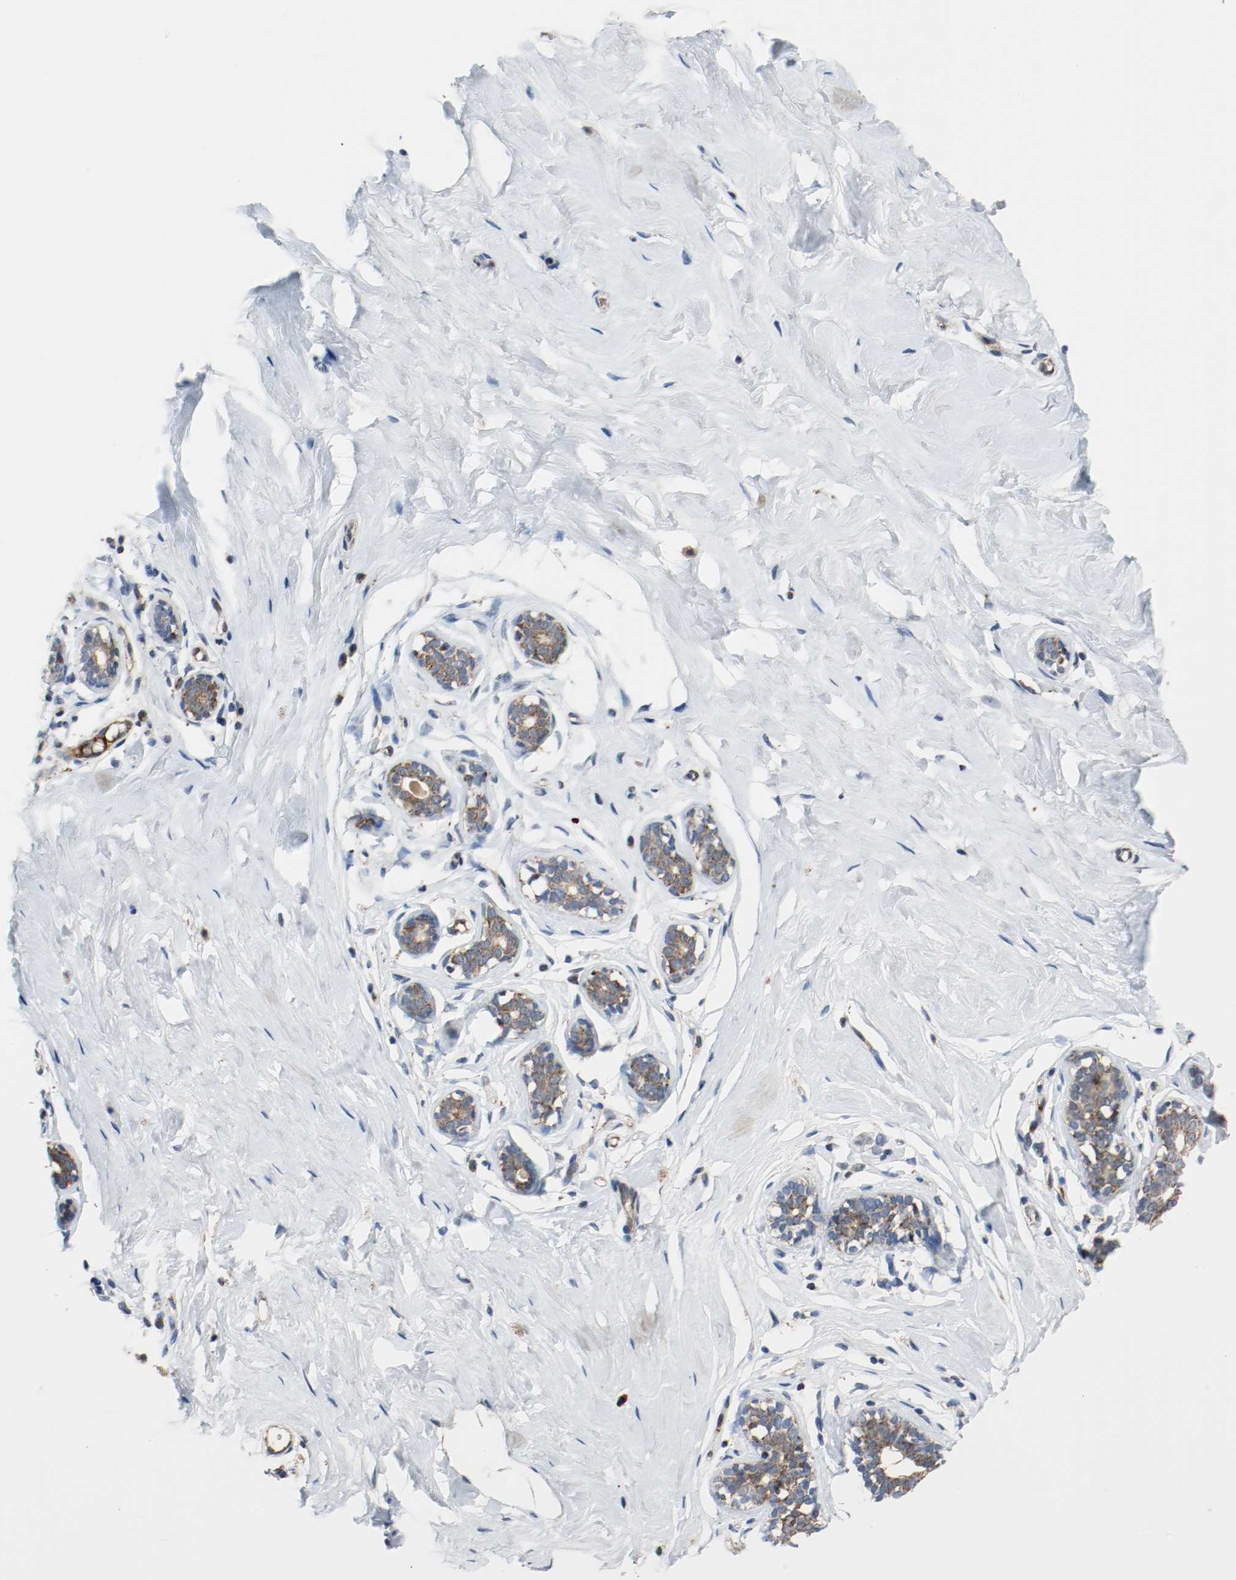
{"staining": {"intensity": "moderate", "quantity": ">75%", "location": "cytoplasmic/membranous"}, "tissue": "breast", "cell_type": "Glandular cells", "image_type": "normal", "snomed": [{"axis": "morphology", "description": "Normal tissue, NOS"}, {"axis": "topography", "description": "Breast"}], "caption": "Glandular cells exhibit medium levels of moderate cytoplasmic/membranous expression in about >75% of cells in unremarkable breast. (DAB IHC, brown staining for protein, blue staining for nuclei).", "gene": "TXNRD1", "patient": {"sex": "female", "age": 23}}